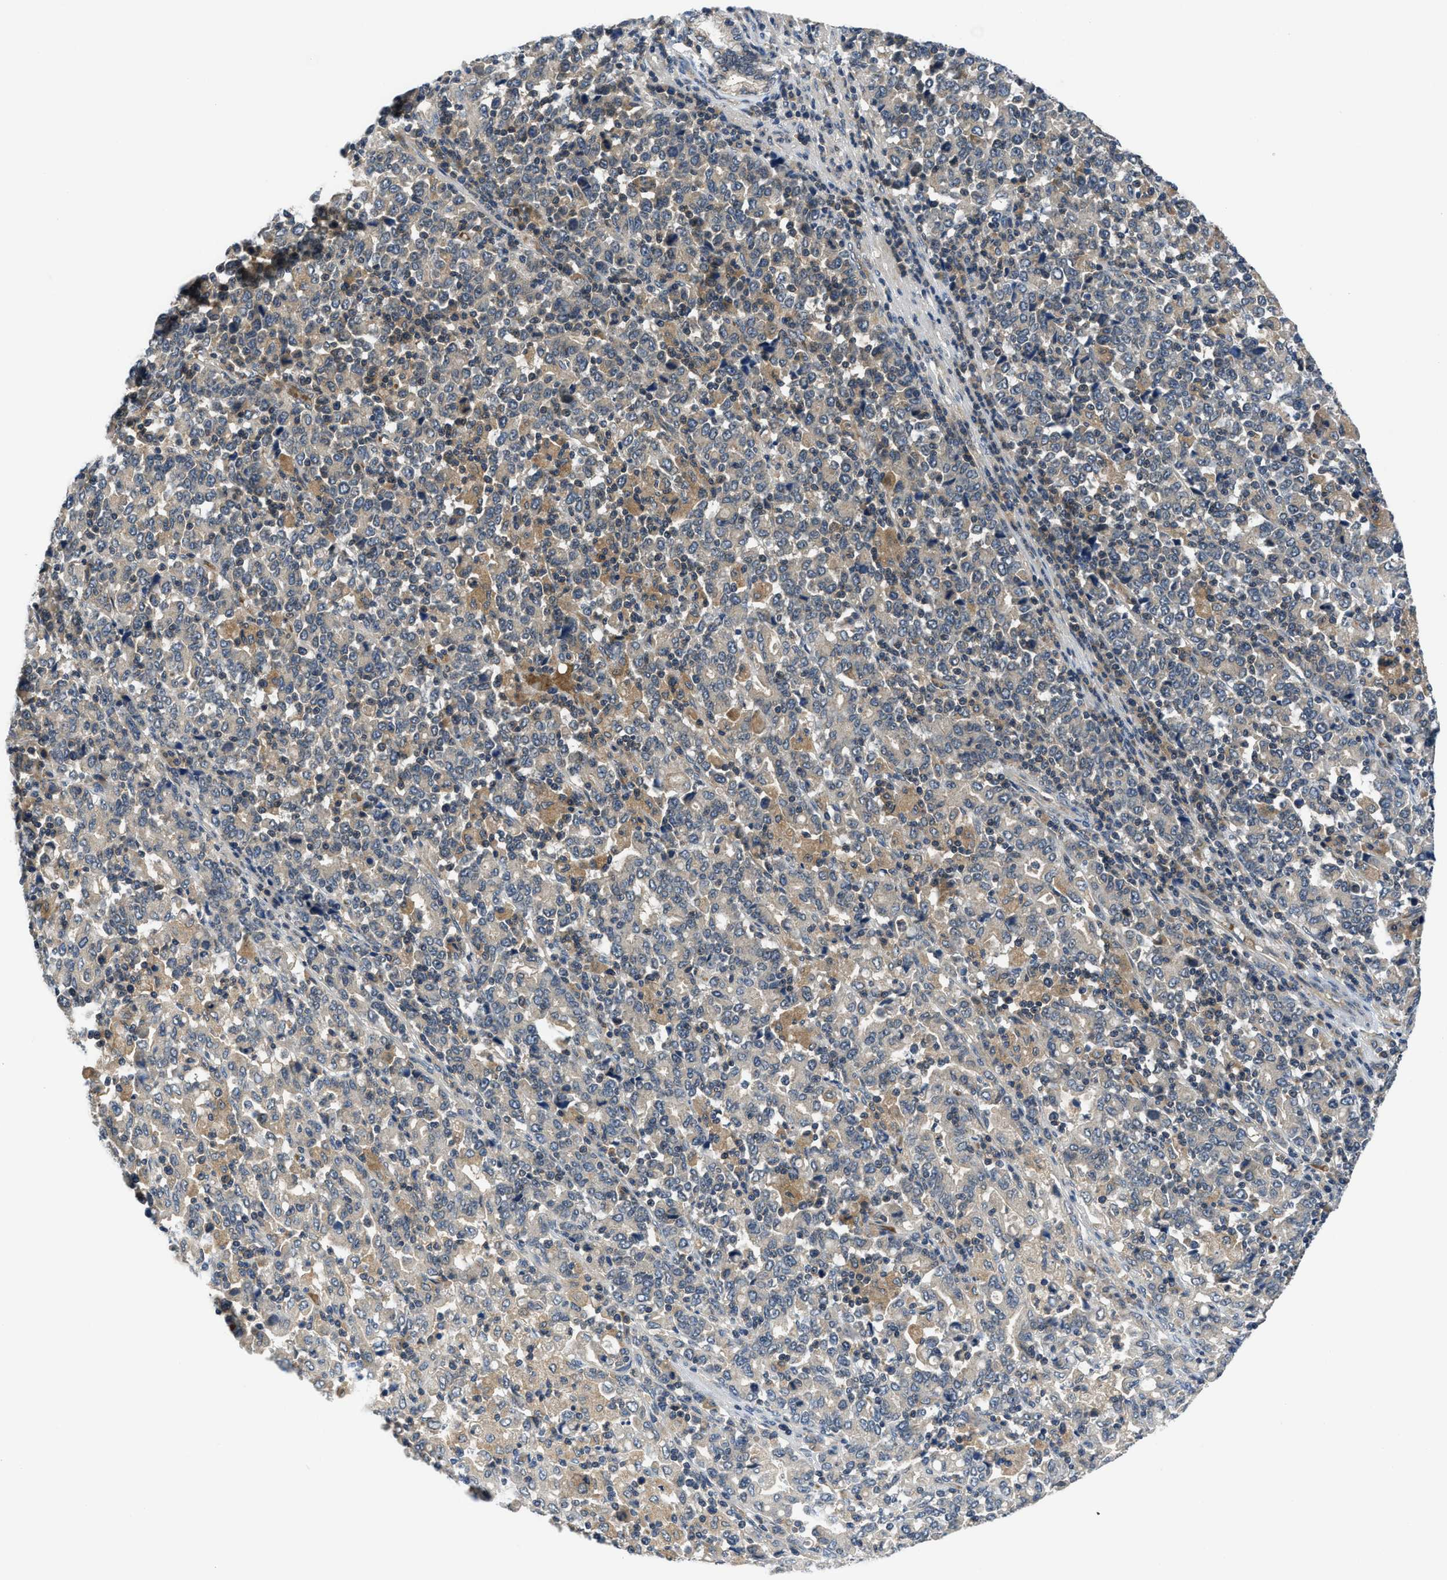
{"staining": {"intensity": "weak", "quantity": ">75%", "location": "cytoplasmic/membranous"}, "tissue": "stomach cancer", "cell_type": "Tumor cells", "image_type": "cancer", "snomed": [{"axis": "morphology", "description": "Adenocarcinoma, NOS"}, {"axis": "topography", "description": "Stomach, upper"}], "caption": "An image of human adenocarcinoma (stomach) stained for a protein demonstrates weak cytoplasmic/membranous brown staining in tumor cells.", "gene": "PDE7A", "patient": {"sex": "male", "age": 69}}